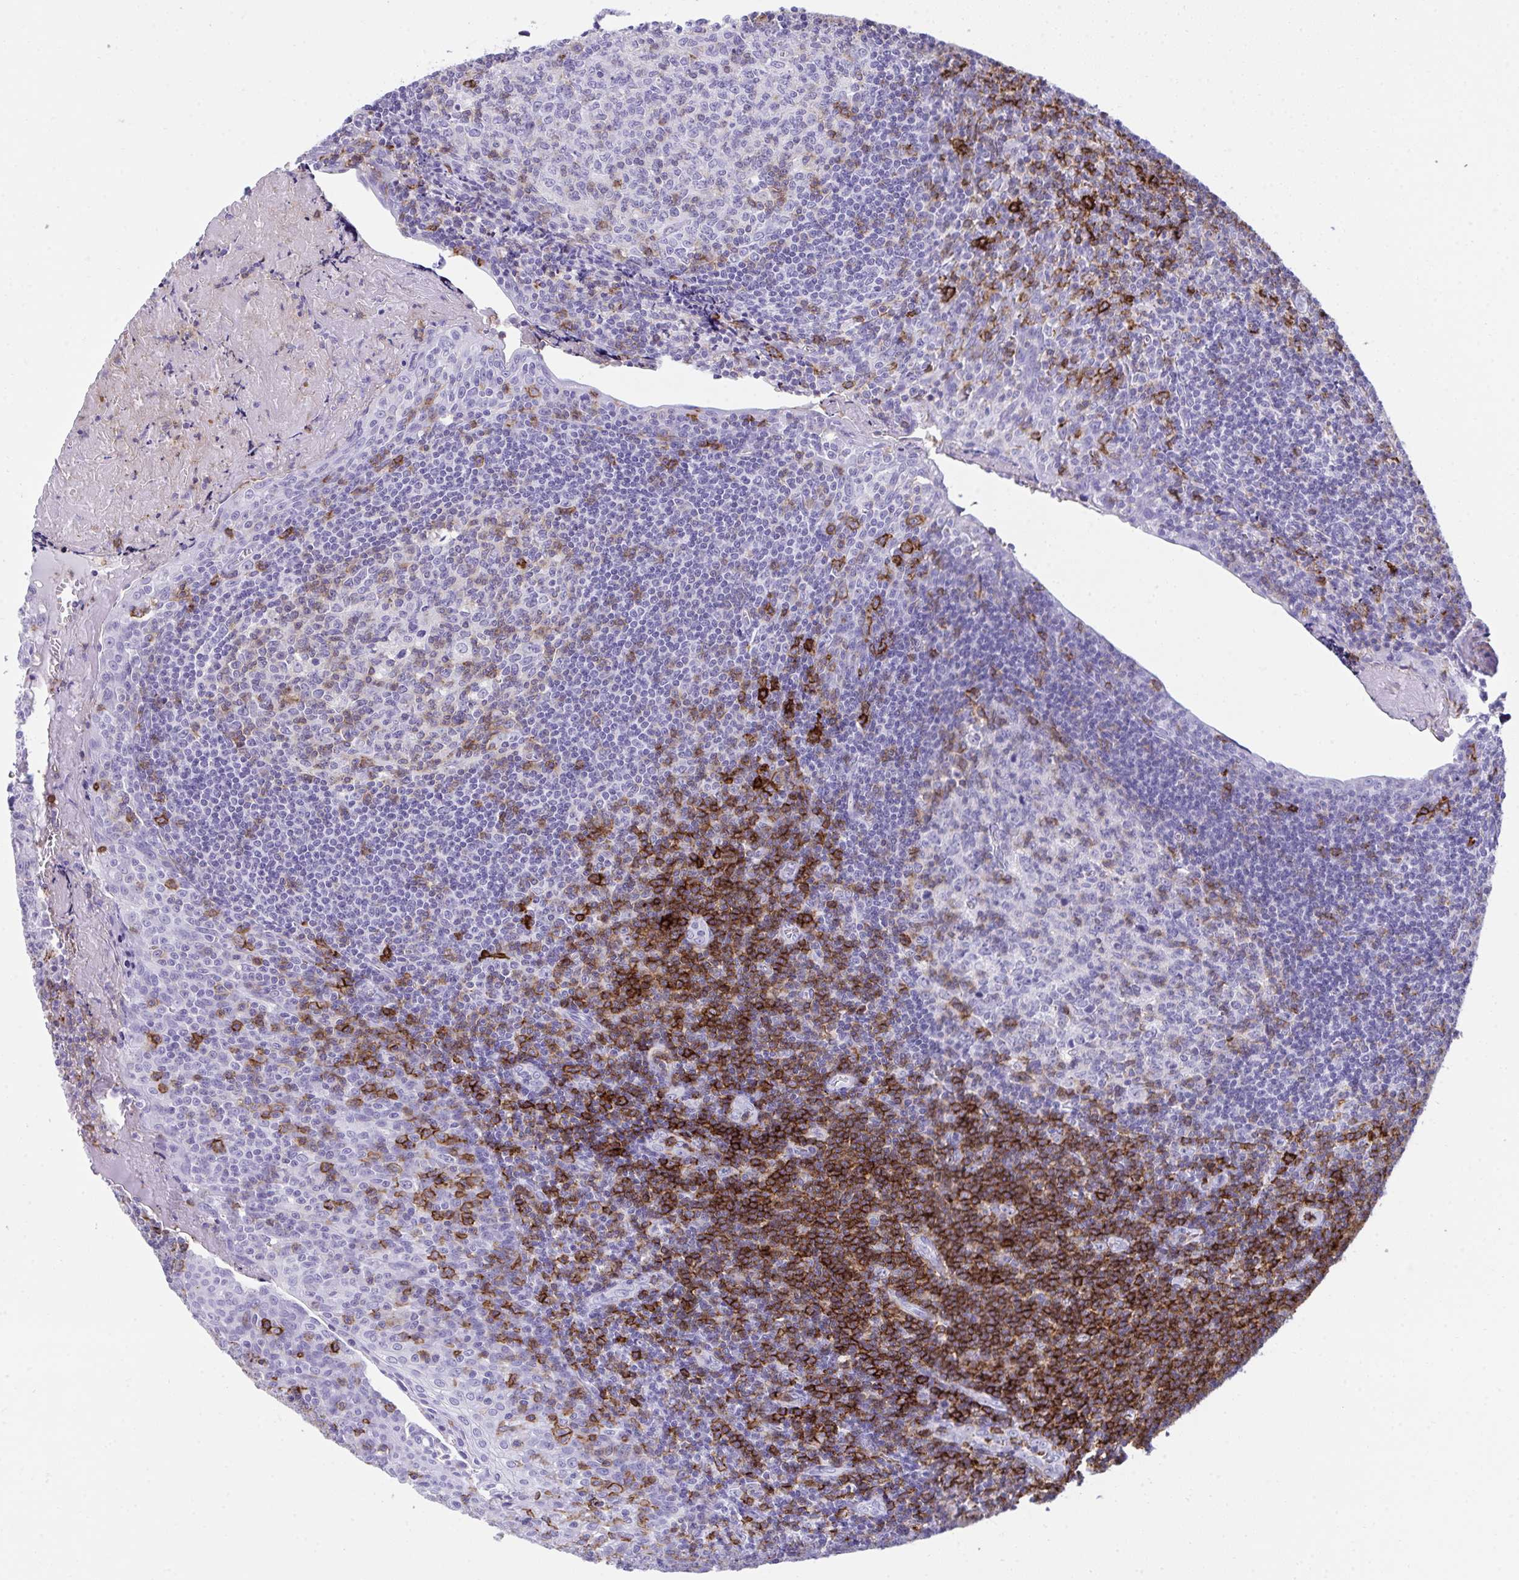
{"staining": {"intensity": "moderate", "quantity": "<25%", "location": "cytoplasmic/membranous"}, "tissue": "tonsil", "cell_type": "Germinal center cells", "image_type": "normal", "snomed": [{"axis": "morphology", "description": "Normal tissue, NOS"}, {"axis": "morphology", "description": "Inflammation, NOS"}, {"axis": "topography", "description": "Tonsil"}], "caption": "Immunohistochemistry (DAB) staining of unremarkable tonsil reveals moderate cytoplasmic/membranous protein expression in approximately <25% of germinal center cells. The staining was performed using DAB, with brown indicating positive protein expression. Nuclei are stained blue with hematoxylin.", "gene": "SPN", "patient": {"sex": "female", "age": 31}}